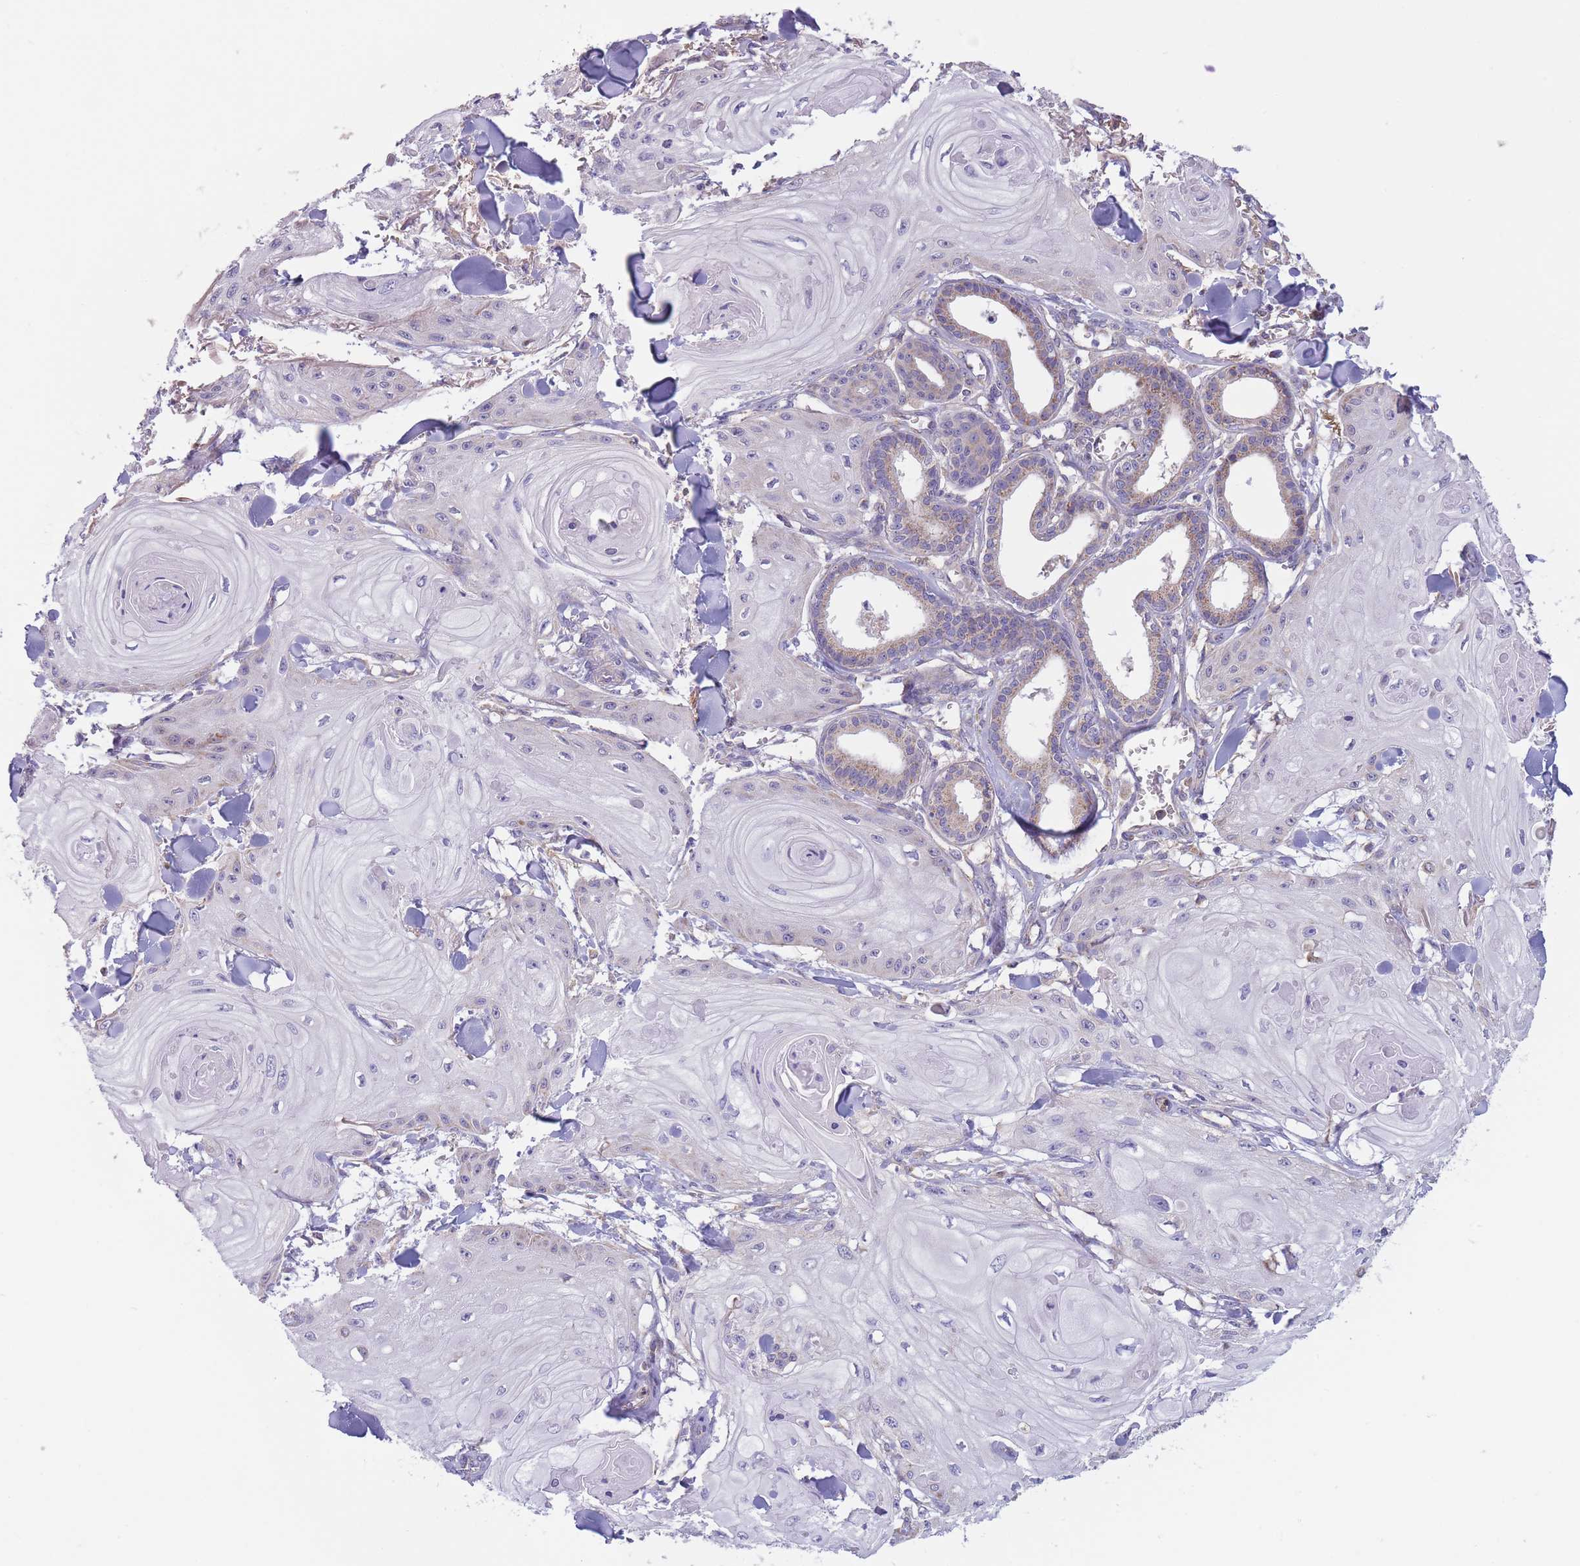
{"staining": {"intensity": "negative", "quantity": "none", "location": "none"}, "tissue": "skin cancer", "cell_type": "Tumor cells", "image_type": "cancer", "snomed": [{"axis": "morphology", "description": "Squamous cell carcinoma, NOS"}, {"axis": "topography", "description": "Skin"}], "caption": "Squamous cell carcinoma (skin) was stained to show a protein in brown. There is no significant positivity in tumor cells. The staining is performed using DAB (3,3'-diaminobenzidine) brown chromogen with nuclei counter-stained in using hematoxylin.", "gene": "SLC25A42", "patient": {"sex": "male", "age": 74}}